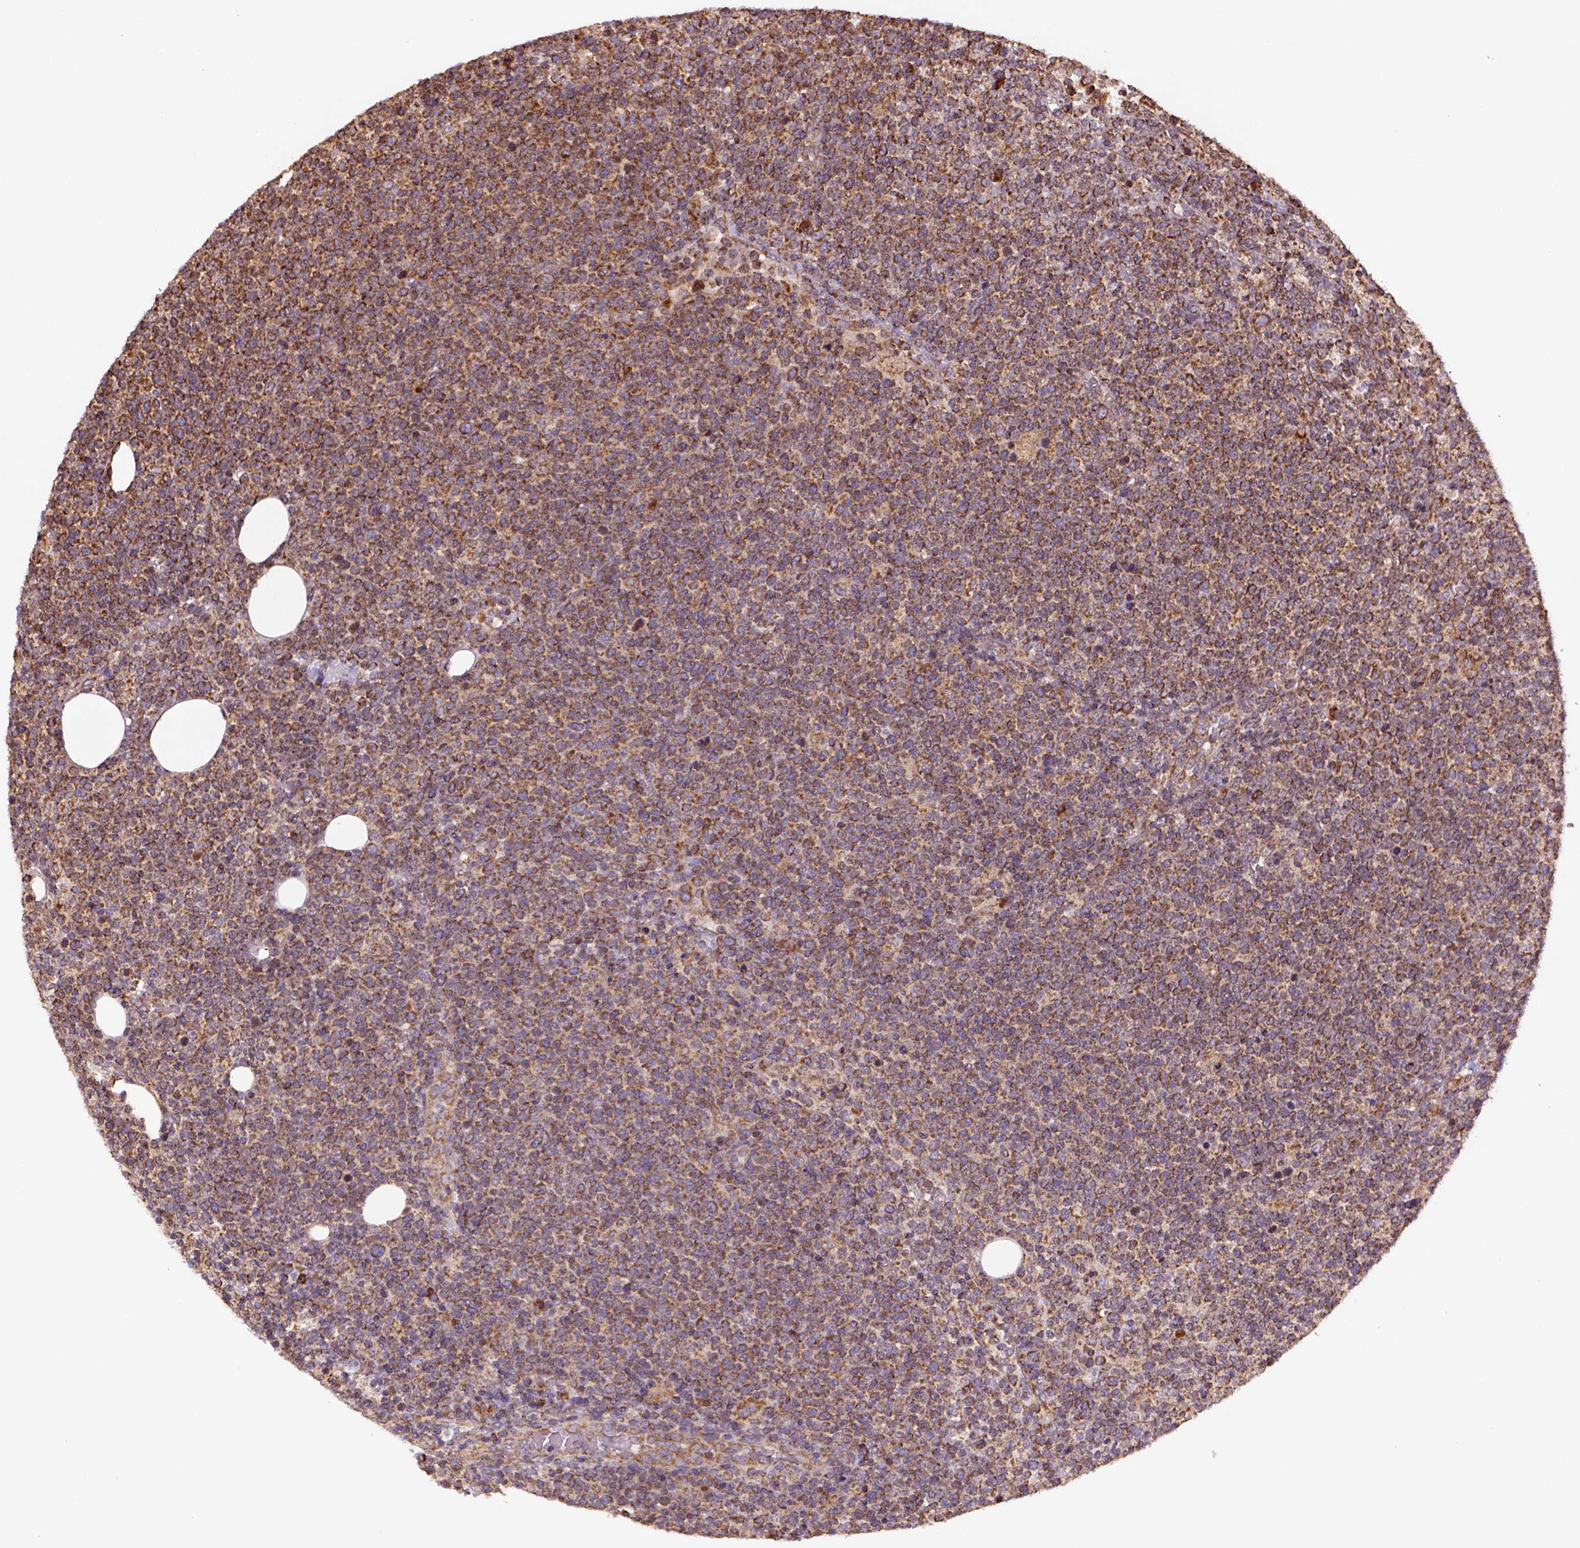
{"staining": {"intensity": "moderate", "quantity": ">75%", "location": "cytoplasmic/membranous"}, "tissue": "lymphoma", "cell_type": "Tumor cells", "image_type": "cancer", "snomed": [{"axis": "morphology", "description": "Malignant lymphoma, non-Hodgkin's type, High grade"}, {"axis": "topography", "description": "Lymph node"}], "caption": "Human malignant lymphoma, non-Hodgkin's type (high-grade) stained with a brown dye demonstrates moderate cytoplasmic/membranous positive expression in about >75% of tumor cells.", "gene": "MAPK8IP3", "patient": {"sex": "male", "age": 61}}